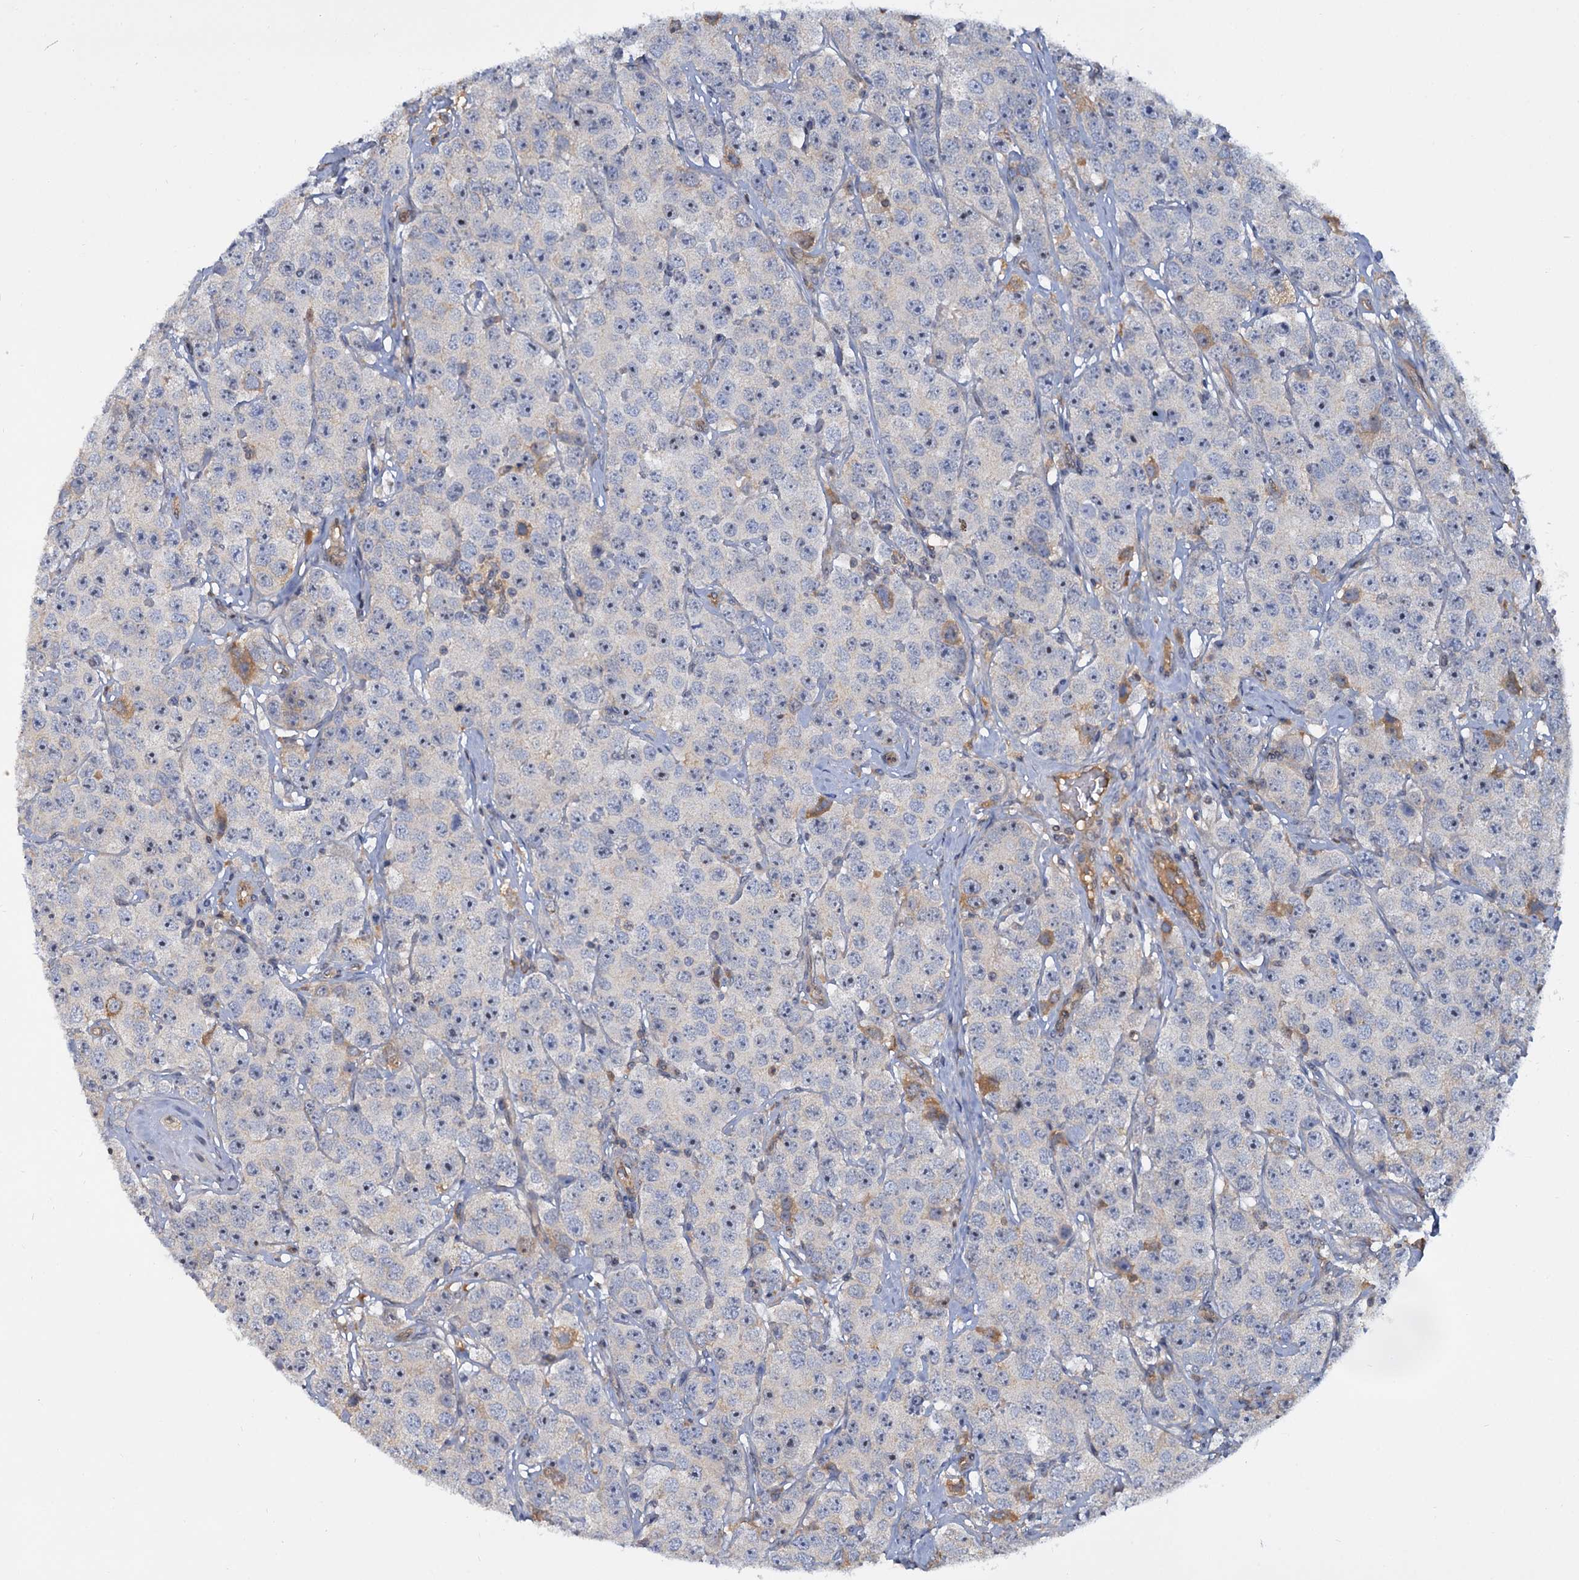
{"staining": {"intensity": "negative", "quantity": "none", "location": "none"}, "tissue": "testis cancer", "cell_type": "Tumor cells", "image_type": "cancer", "snomed": [{"axis": "morphology", "description": "Seminoma, NOS"}, {"axis": "topography", "description": "Testis"}], "caption": "Tumor cells show no significant protein expression in testis seminoma.", "gene": "SNX15", "patient": {"sex": "male", "age": 28}}